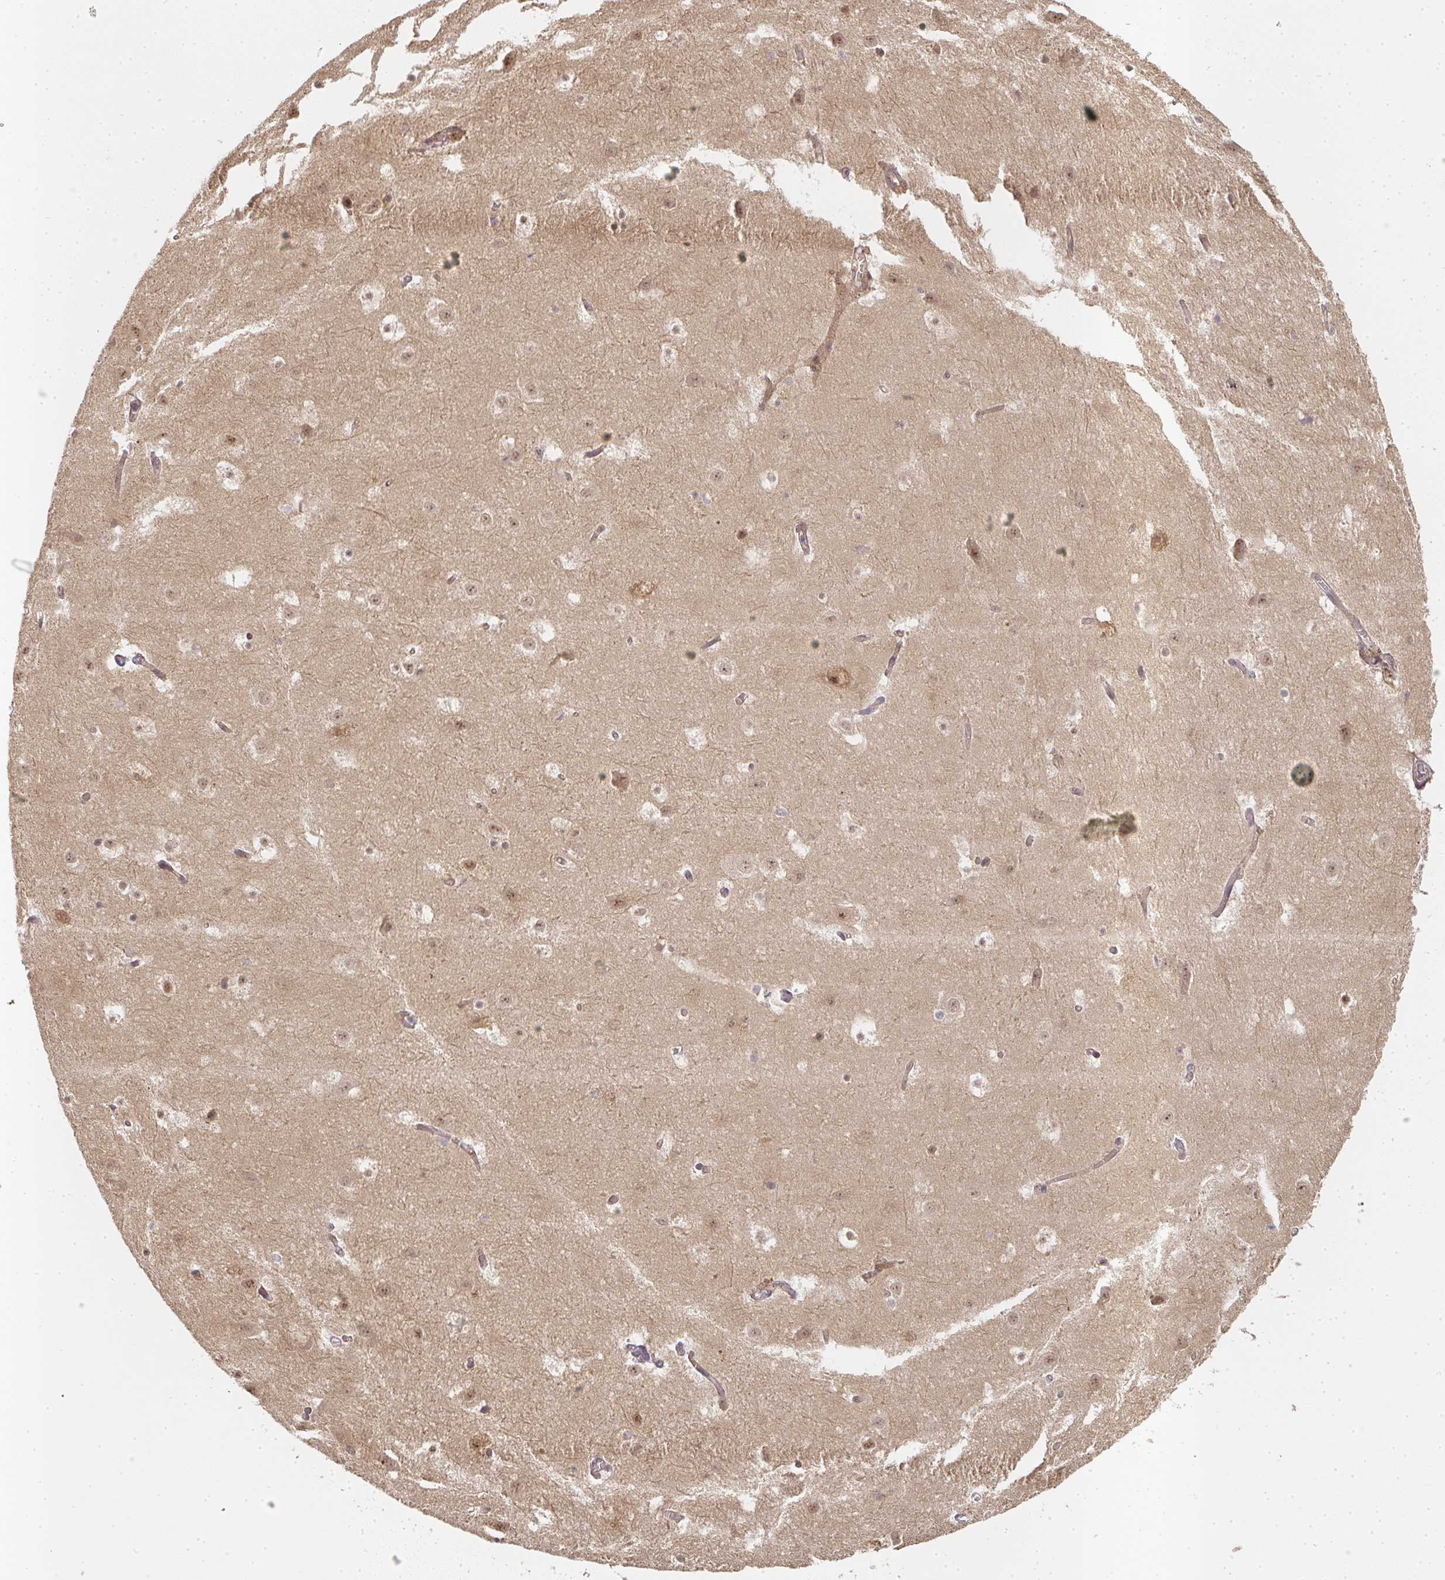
{"staining": {"intensity": "negative", "quantity": "none", "location": "none"}, "tissue": "hippocampus", "cell_type": "Glial cells", "image_type": "normal", "snomed": [{"axis": "morphology", "description": "Normal tissue, NOS"}, {"axis": "topography", "description": "Hippocampus"}], "caption": "Immunohistochemistry micrograph of unremarkable human hippocampus stained for a protein (brown), which displays no staining in glial cells.", "gene": "SLC35B3", "patient": {"sex": "female", "age": 52}}